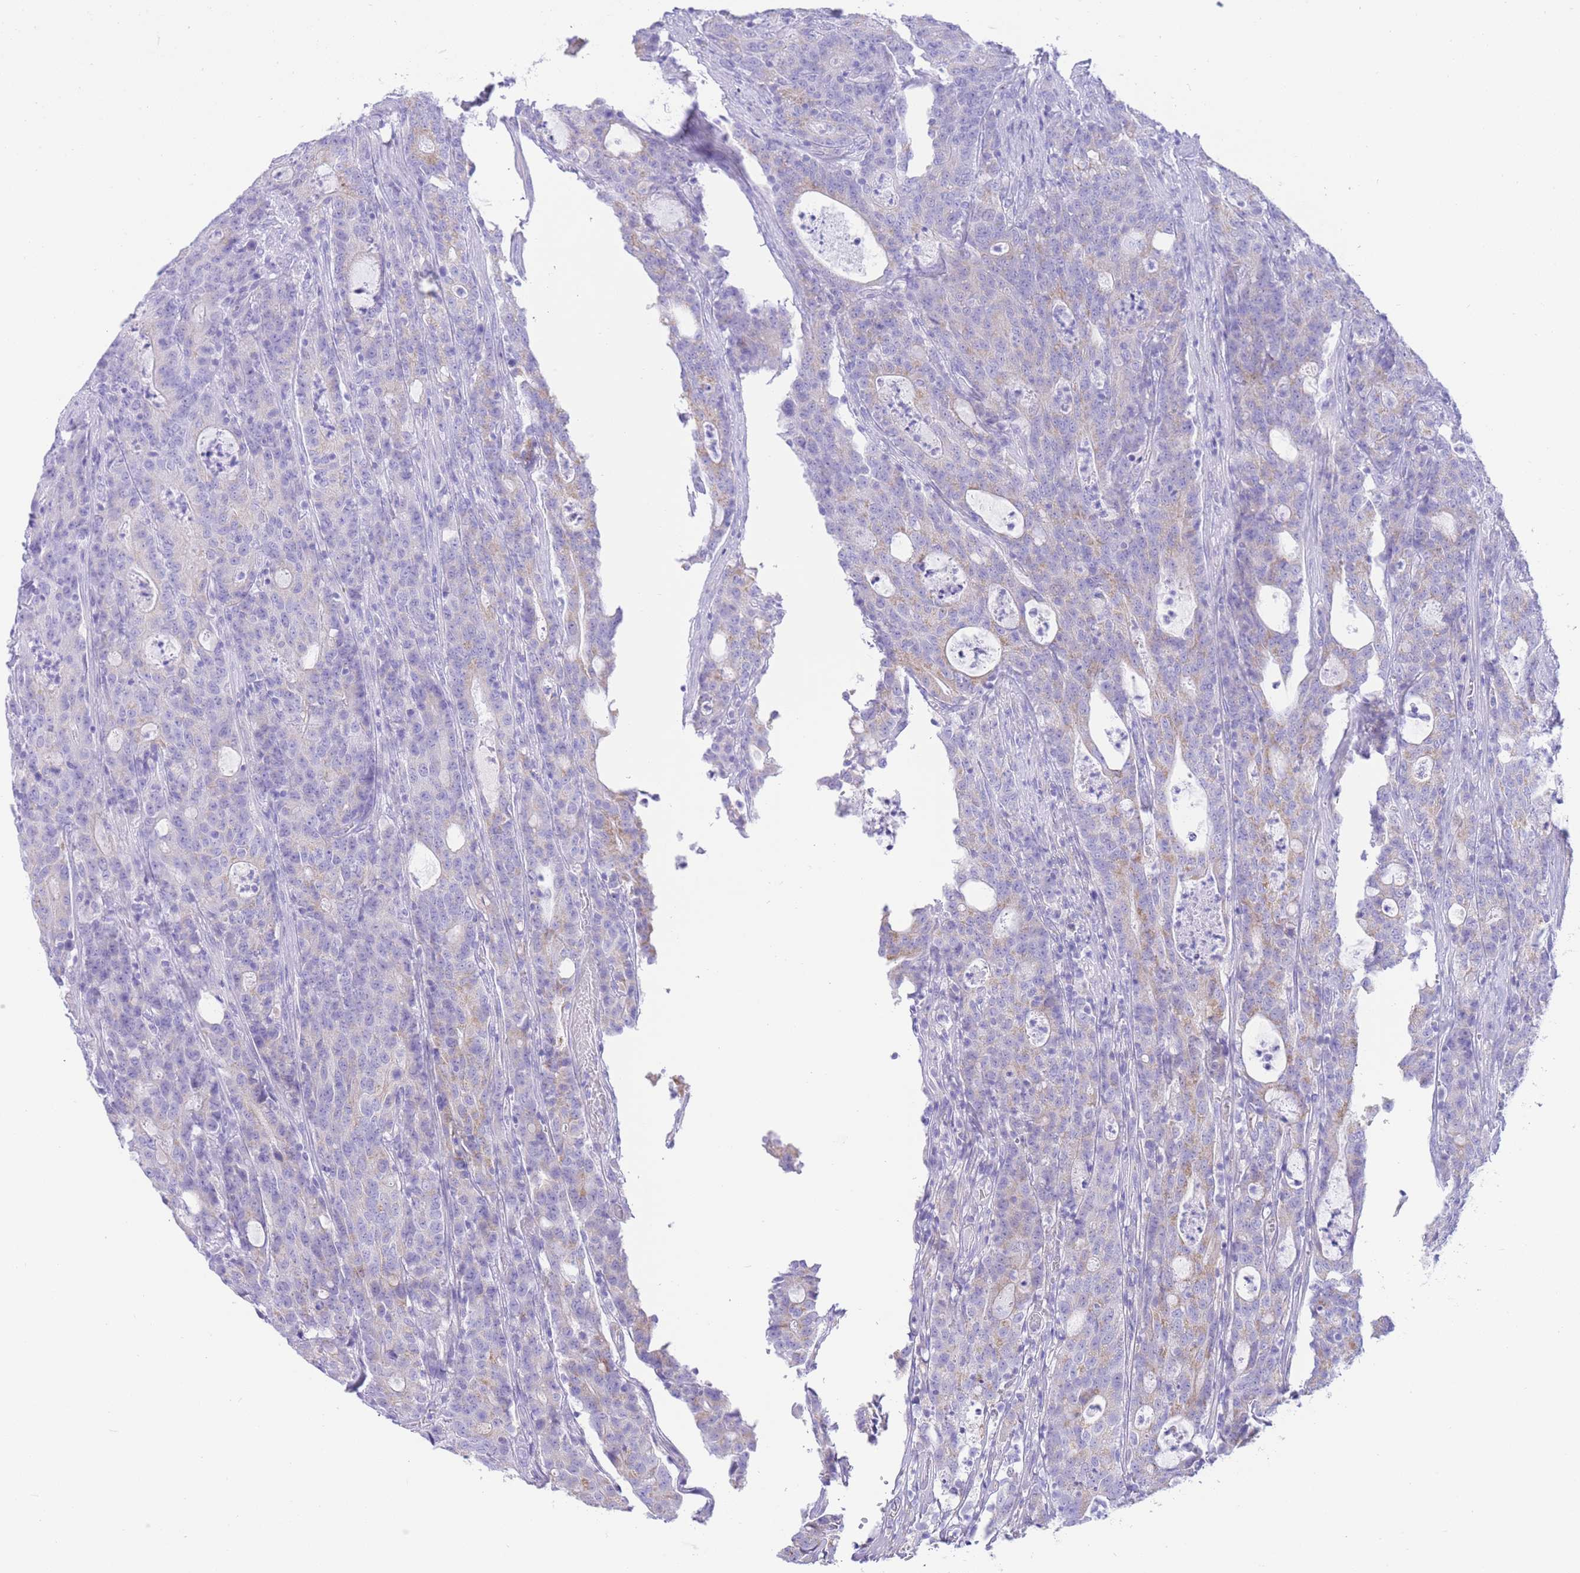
{"staining": {"intensity": "weak", "quantity": "<25%", "location": "cytoplasmic/membranous"}, "tissue": "colorectal cancer", "cell_type": "Tumor cells", "image_type": "cancer", "snomed": [{"axis": "morphology", "description": "Adenocarcinoma, NOS"}, {"axis": "topography", "description": "Colon"}], "caption": "Immunohistochemistry (IHC) image of neoplastic tissue: colorectal cancer stained with DAB (3,3'-diaminobenzidine) demonstrates no significant protein positivity in tumor cells.", "gene": "ACSM4", "patient": {"sex": "male", "age": 83}}